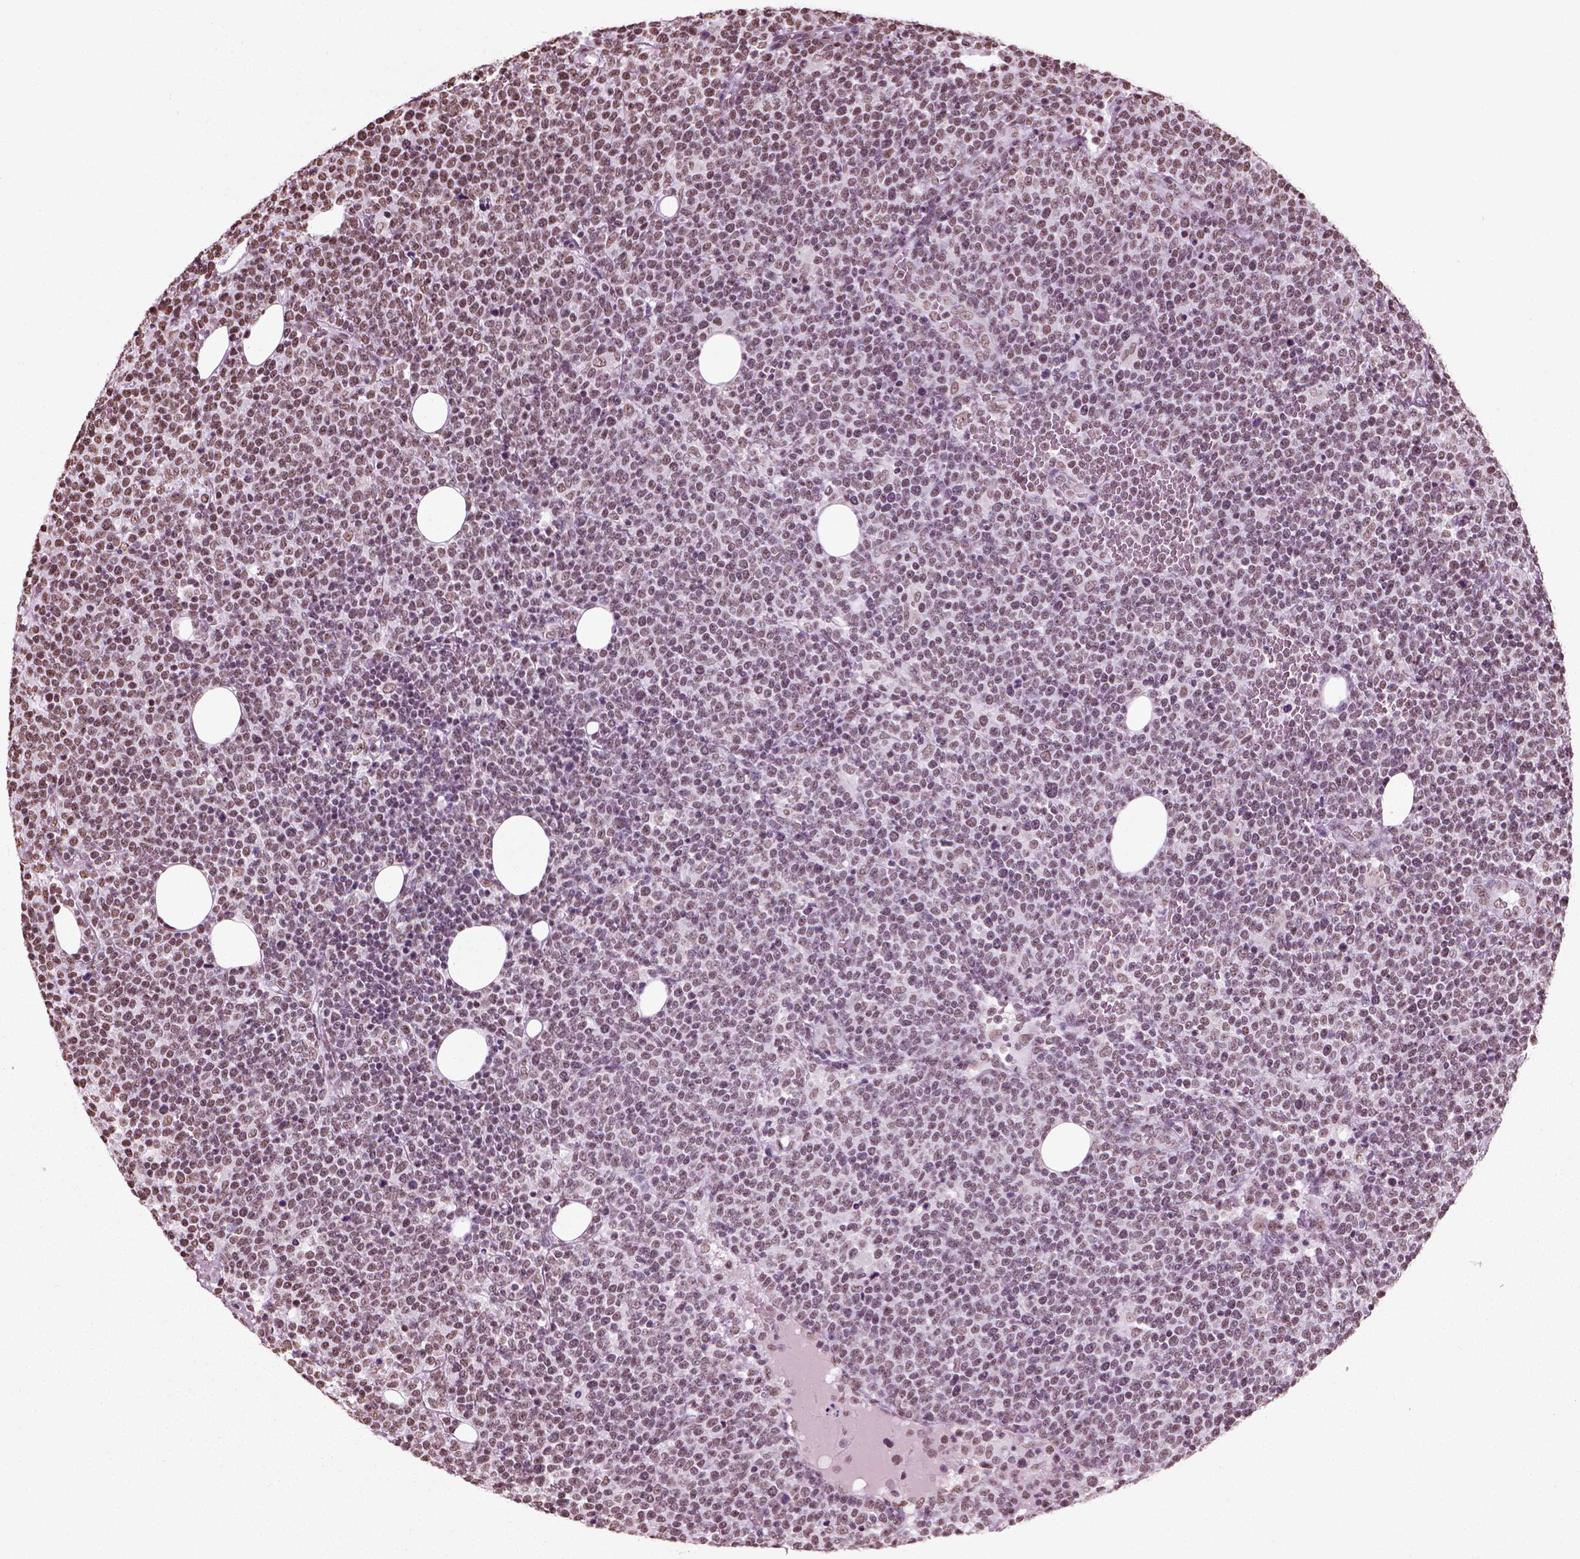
{"staining": {"intensity": "moderate", "quantity": "<25%", "location": "nuclear"}, "tissue": "lymphoma", "cell_type": "Tumor cells", "image_type": "cancer", "snomed": [{"axis": "morphology", "description": "Malignant lymphoma, non-Hodgkin's type, High grade"}, {"axis": "topography", "description": "Lymph node"}], "caption": "The image exhibits a brown stain indicating the presence of a protein in the nuclear of tumor cells in lymphoma.", "gene": "POLR1H", "patient": {"sex": "male", "age": 61}}